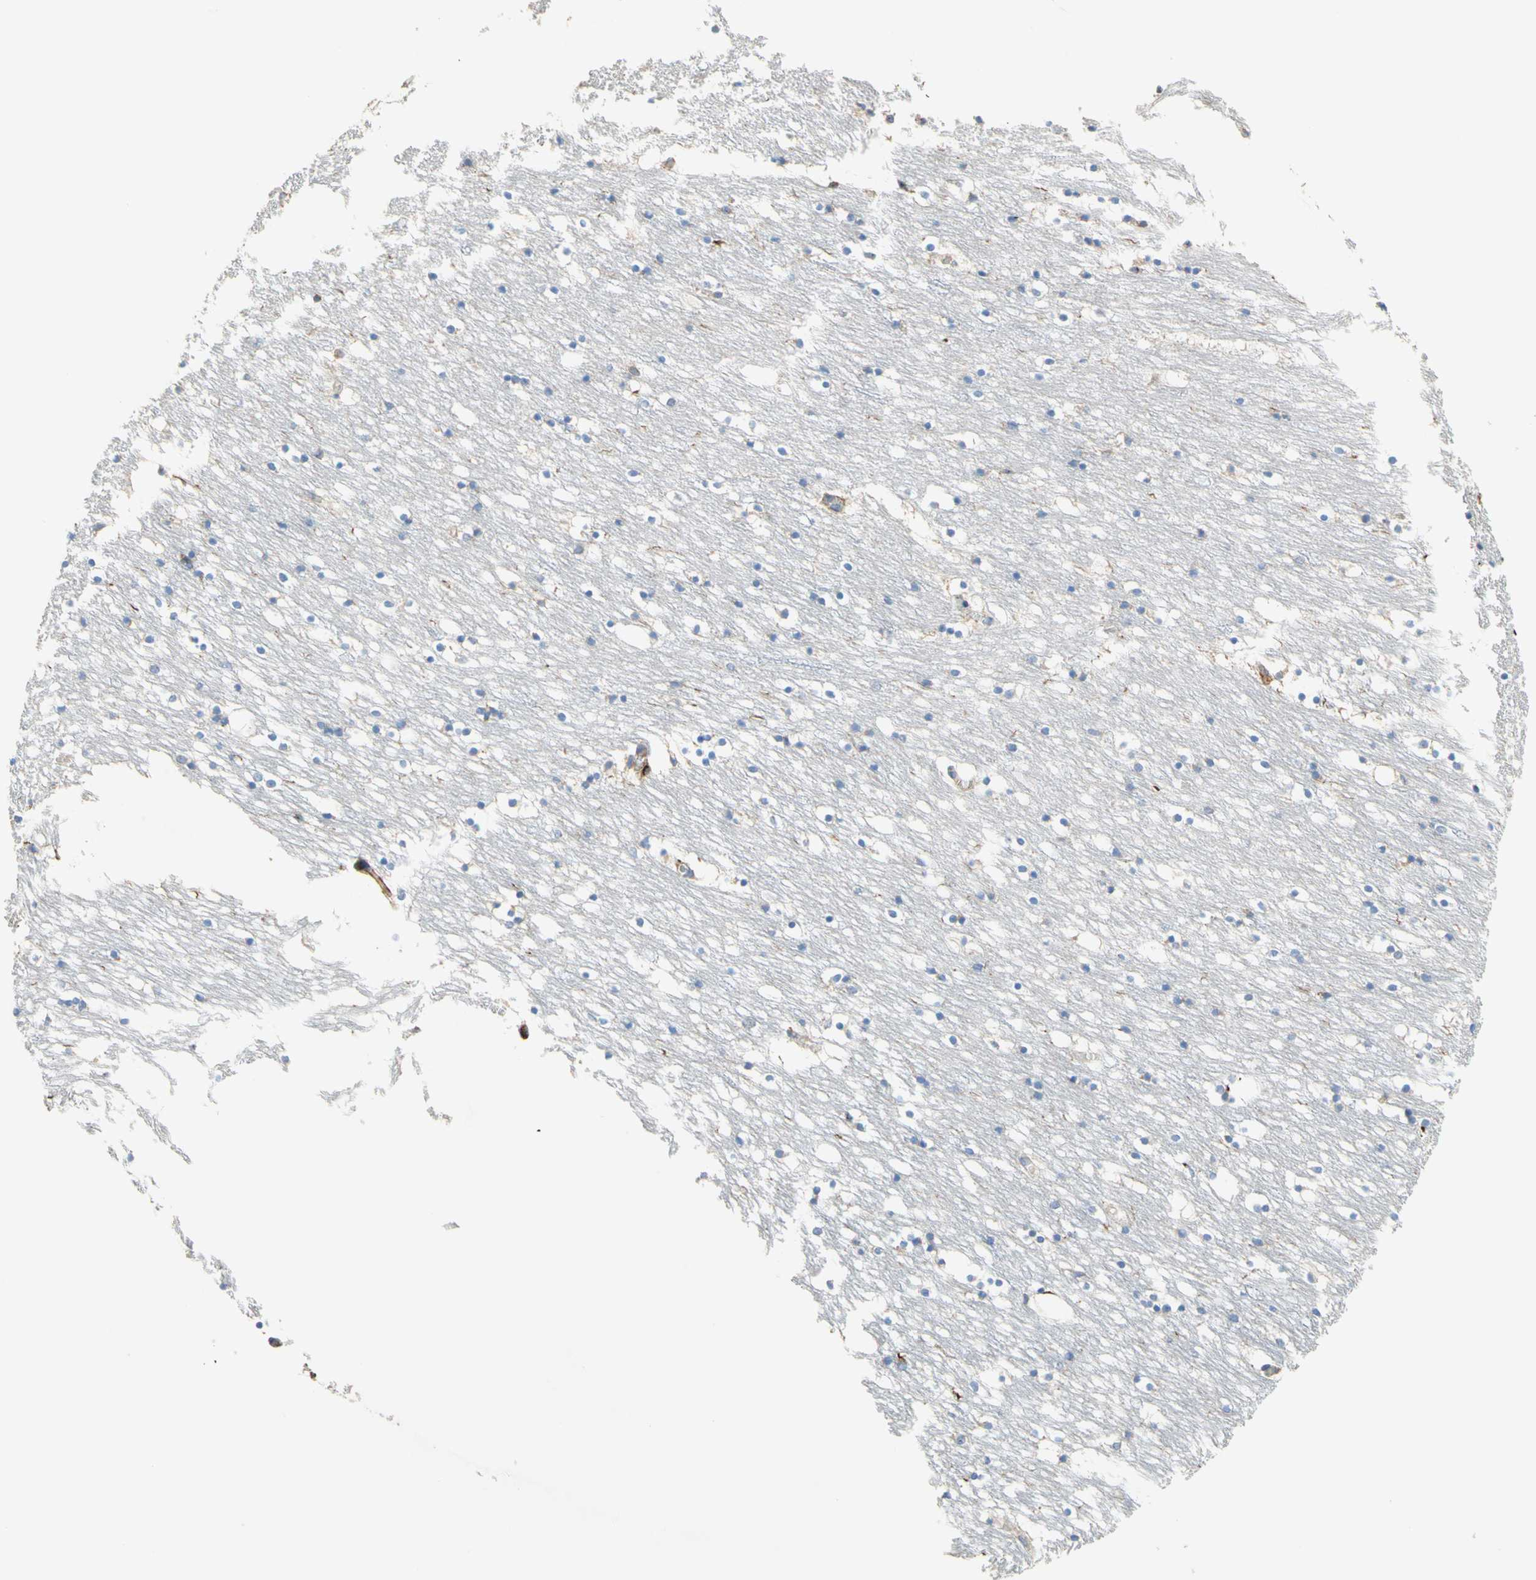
{"staining": {"intensity": "negative", "quantity": "none", "location": "none"}, "tissue": "caudate", "cell_type": "Glial cells", "image_type": "normal", "snomed": [{"axis": "morphology", "description": "Normal tissue, NOS"}, {"axis": "topography", "description": "Lateral ventricle wall"}], "caption": "This is an IHC photomicrograph of unremarkable caudate. There is no expression in glial cells.", "gene": "SEMA4C", "patient": {"sex": "male", "age": 45}}